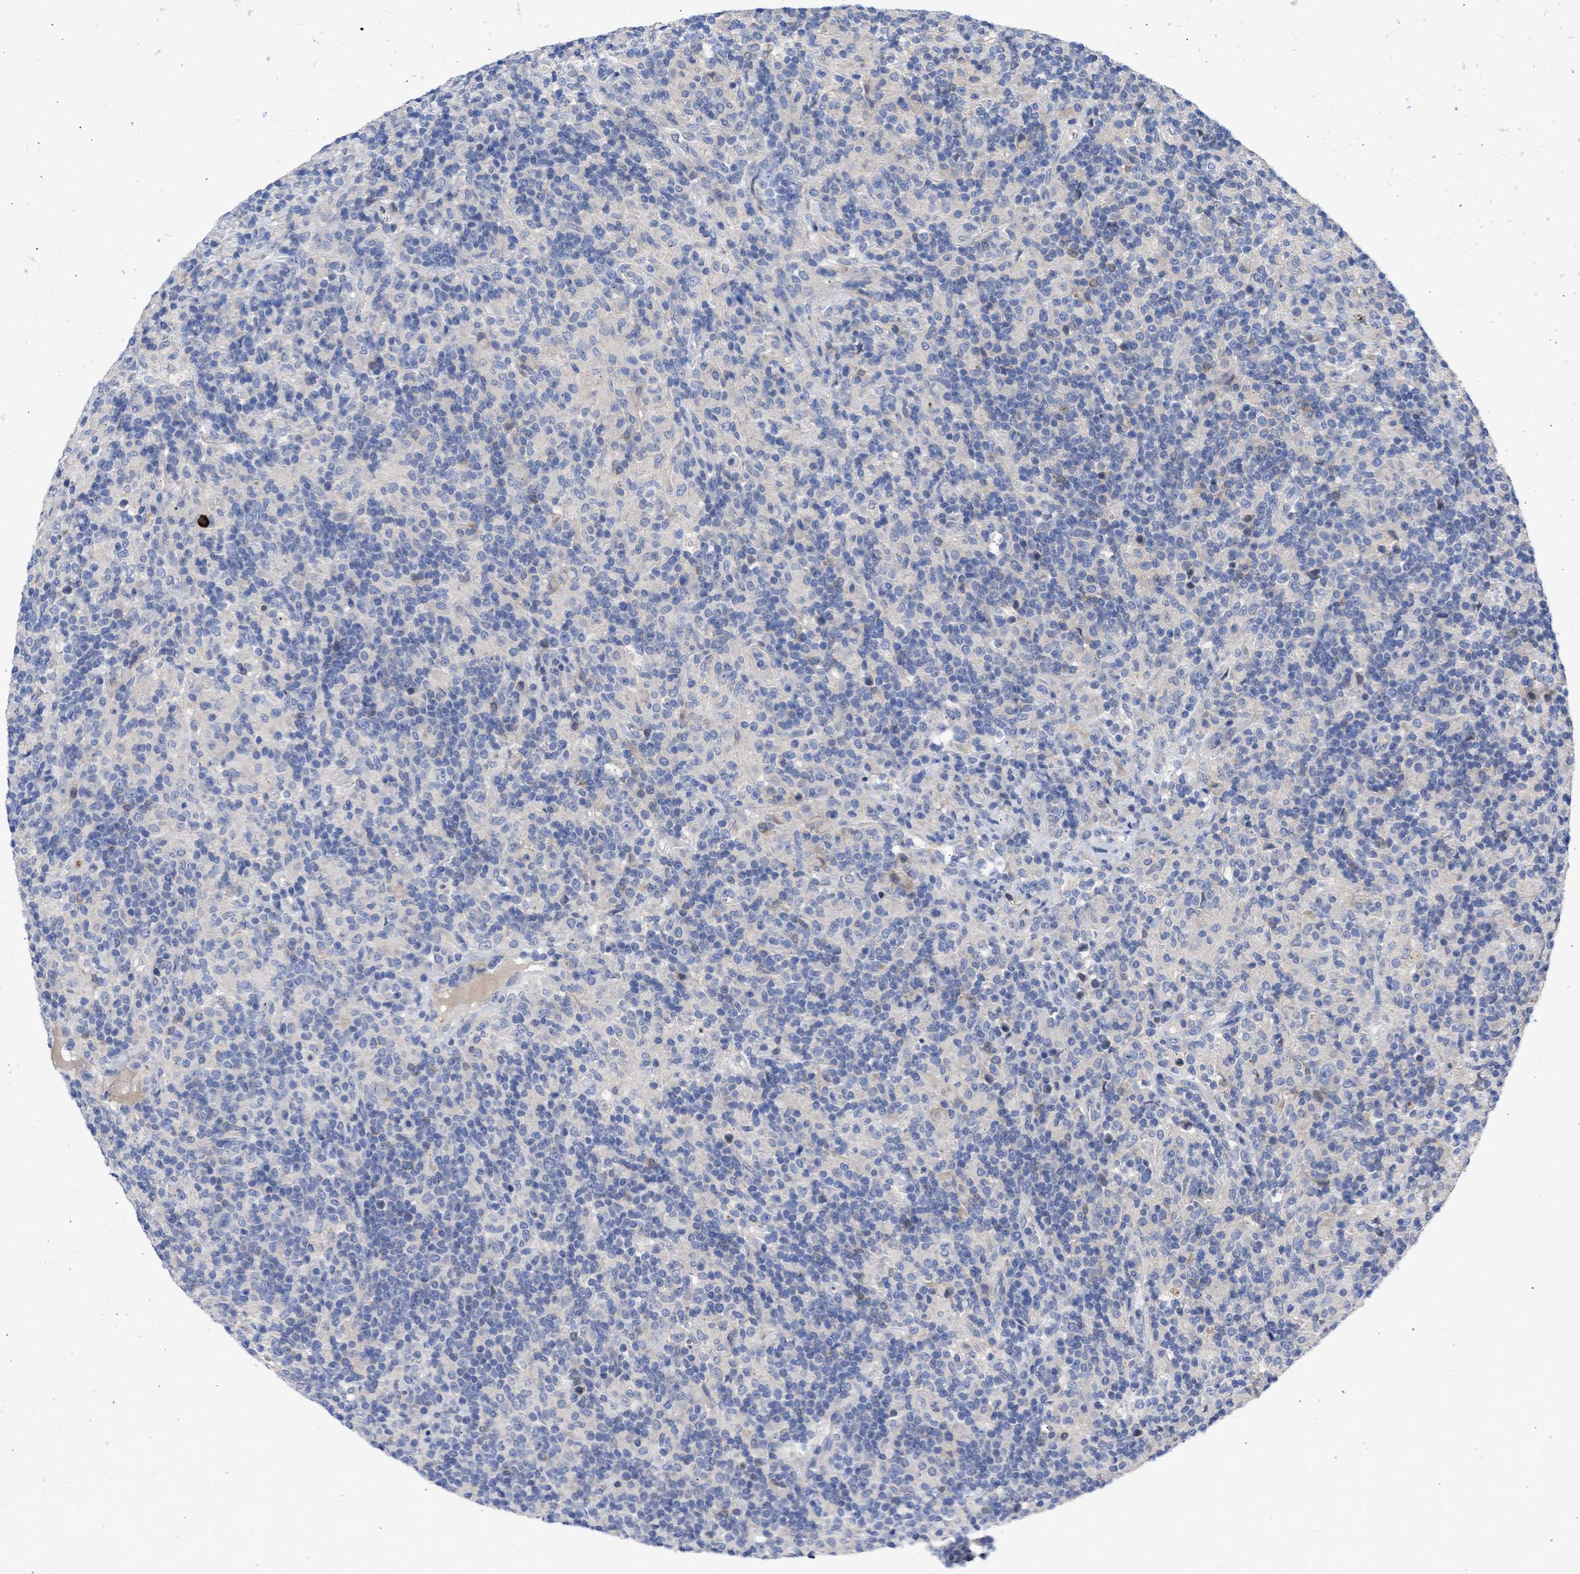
{"staining": {"intensity": "negative", "quantity": "none", "location": "none"}, "tissue": "lymphoma", "cell_type": "Tumor cells", "image_type": "cancer", "snomed": [{"axis": "morphology", "description": "Hodgkin's disease, NOS"}, {"axis": "topography", "description": "Lymph node"}], "caption": "There is no significant expression in tumor cells of Hodgkin's disease.", "gene": "ARHGEF4", "patient": {"sex": "male", "age": 70}}